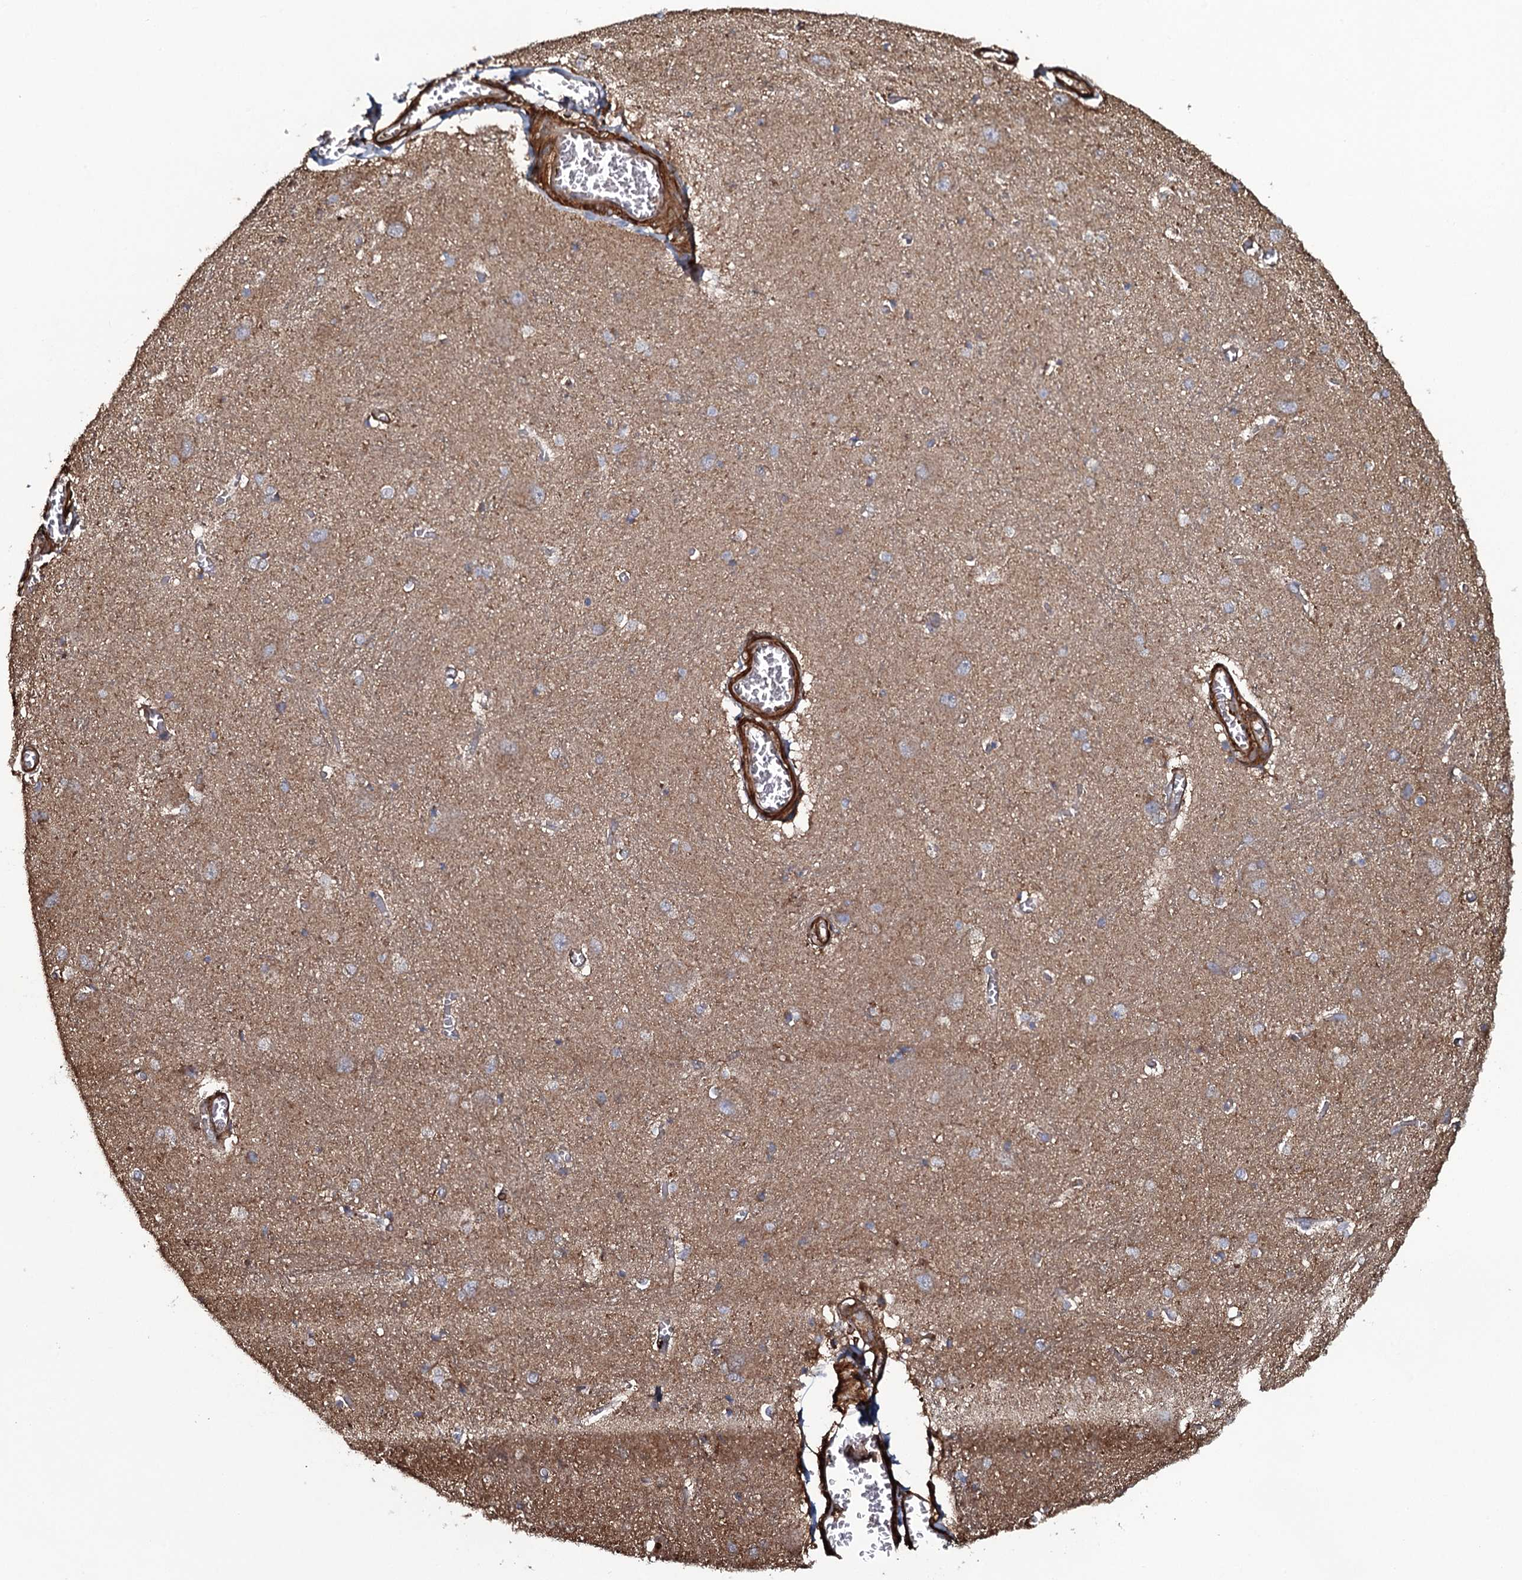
{"staining": {"intensity": "weak", "quantity": "<25%", "location": "cytoplasmic/membranous"}, "tissue": "caudate", "cell_type": "Glial cells", "image_type": "normal", "snomed": [{"axis": "morphology", "description": "Normal tissue, NOS"}, {"axis": "topography", "description": "Lateral ventricle wall"}], "caption": "This micrograph is of normal caudate stained with IHC to label a protein in brown with the nuclei are counter-stained blue. There is no expression in glial cells. The staining is performed using DAB brown chromogen with nuclei counter-stained in using hematoxylin.", "gene": "VWA8", "patient": {"sex": "male", "age": 37}}